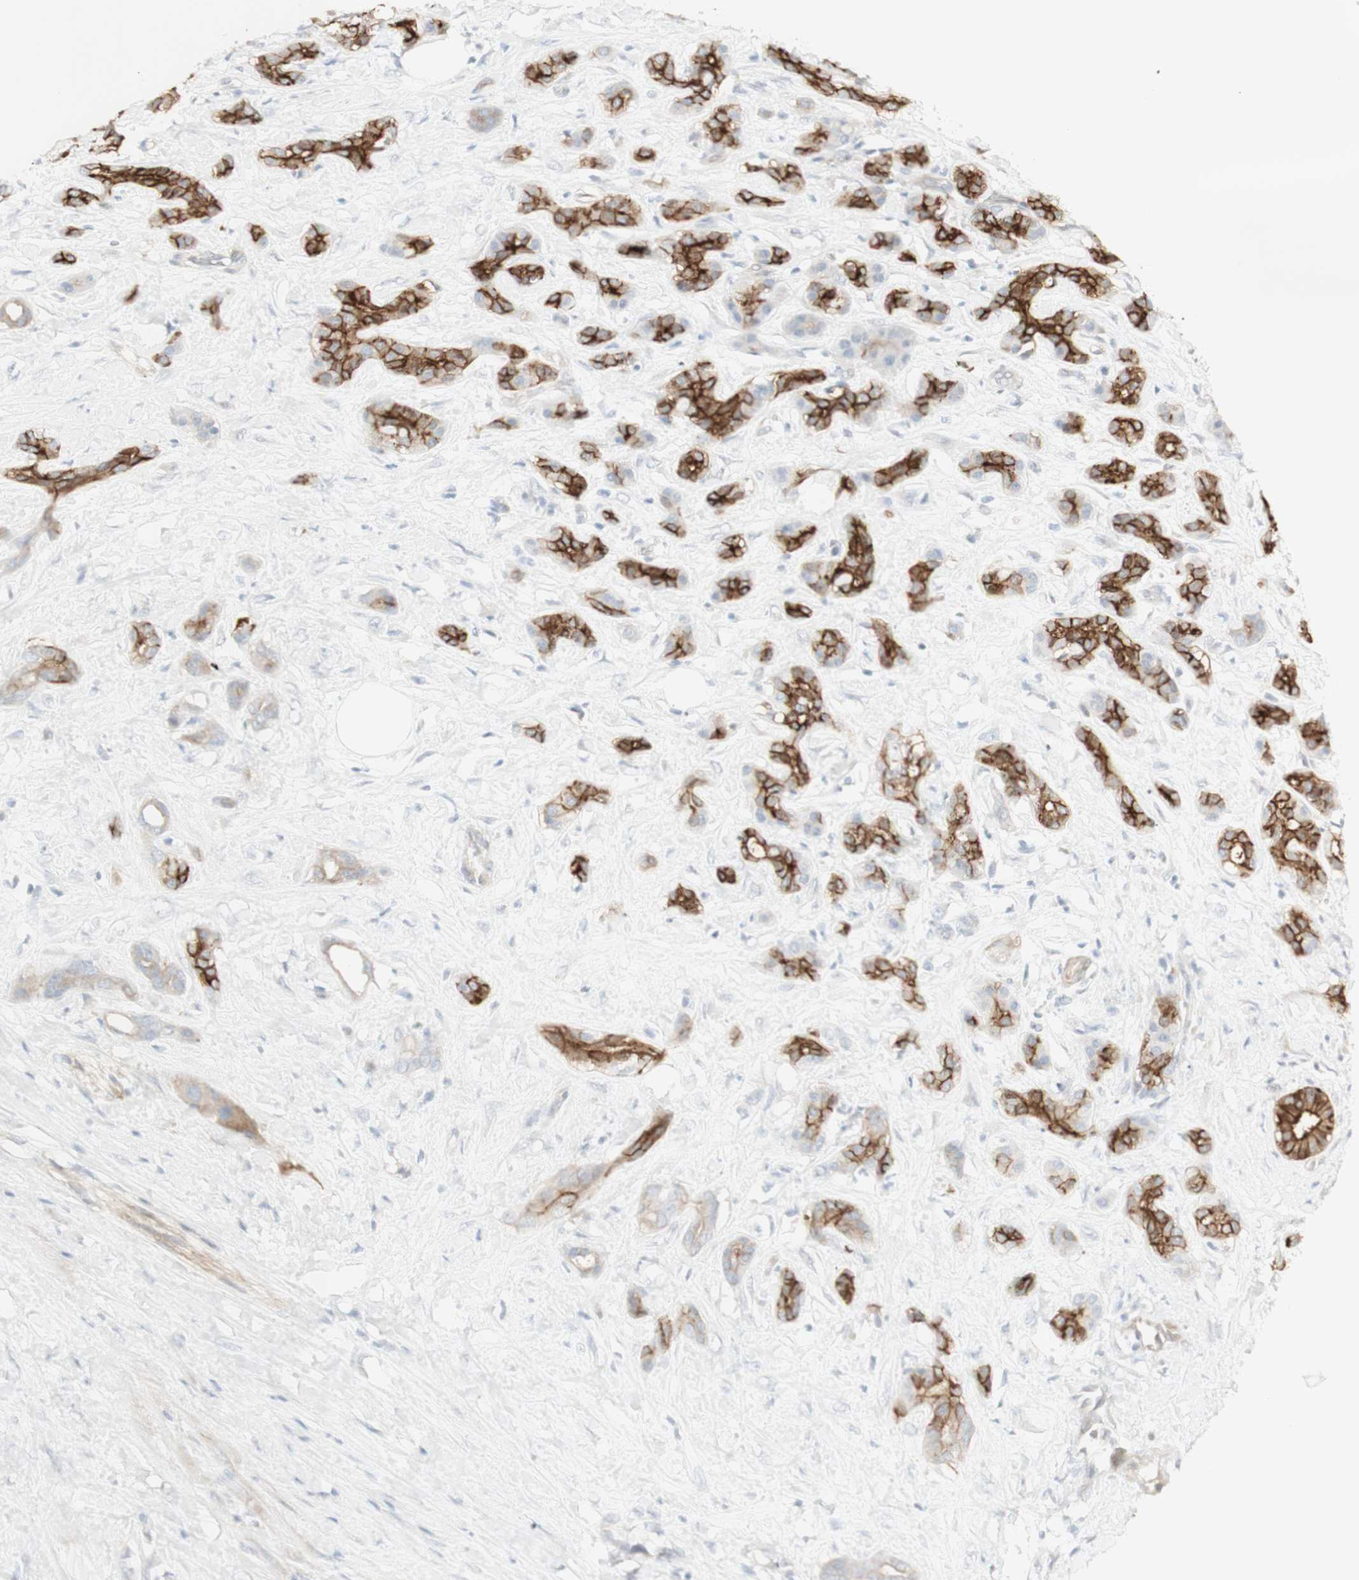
{"staining": {"intensity": "strong", "quantity": "25%-75%", "location": "cytoplasmic/membranous"}, "tissue": "pancreatic cancer", "cell_type": "Tumor cells", "image_type": "cancer", "snomed": [{"axis": "morphology", "description": "Adenocarcinoma, NOS"}, {"axis": "topography", "description": "Pancreas"}], "caption": "High-magnification brightfield microscopy of pancreatic adenocarcinoma stained with DAB (brown) and counterstained with hematoxylin (blue). tumor cells exhibit strong cytoplasmic/membranous expression is identified in approximately25%-75% of cells.", "gene": "NDST4", "patient": {"sex": "male", "age": 41}}